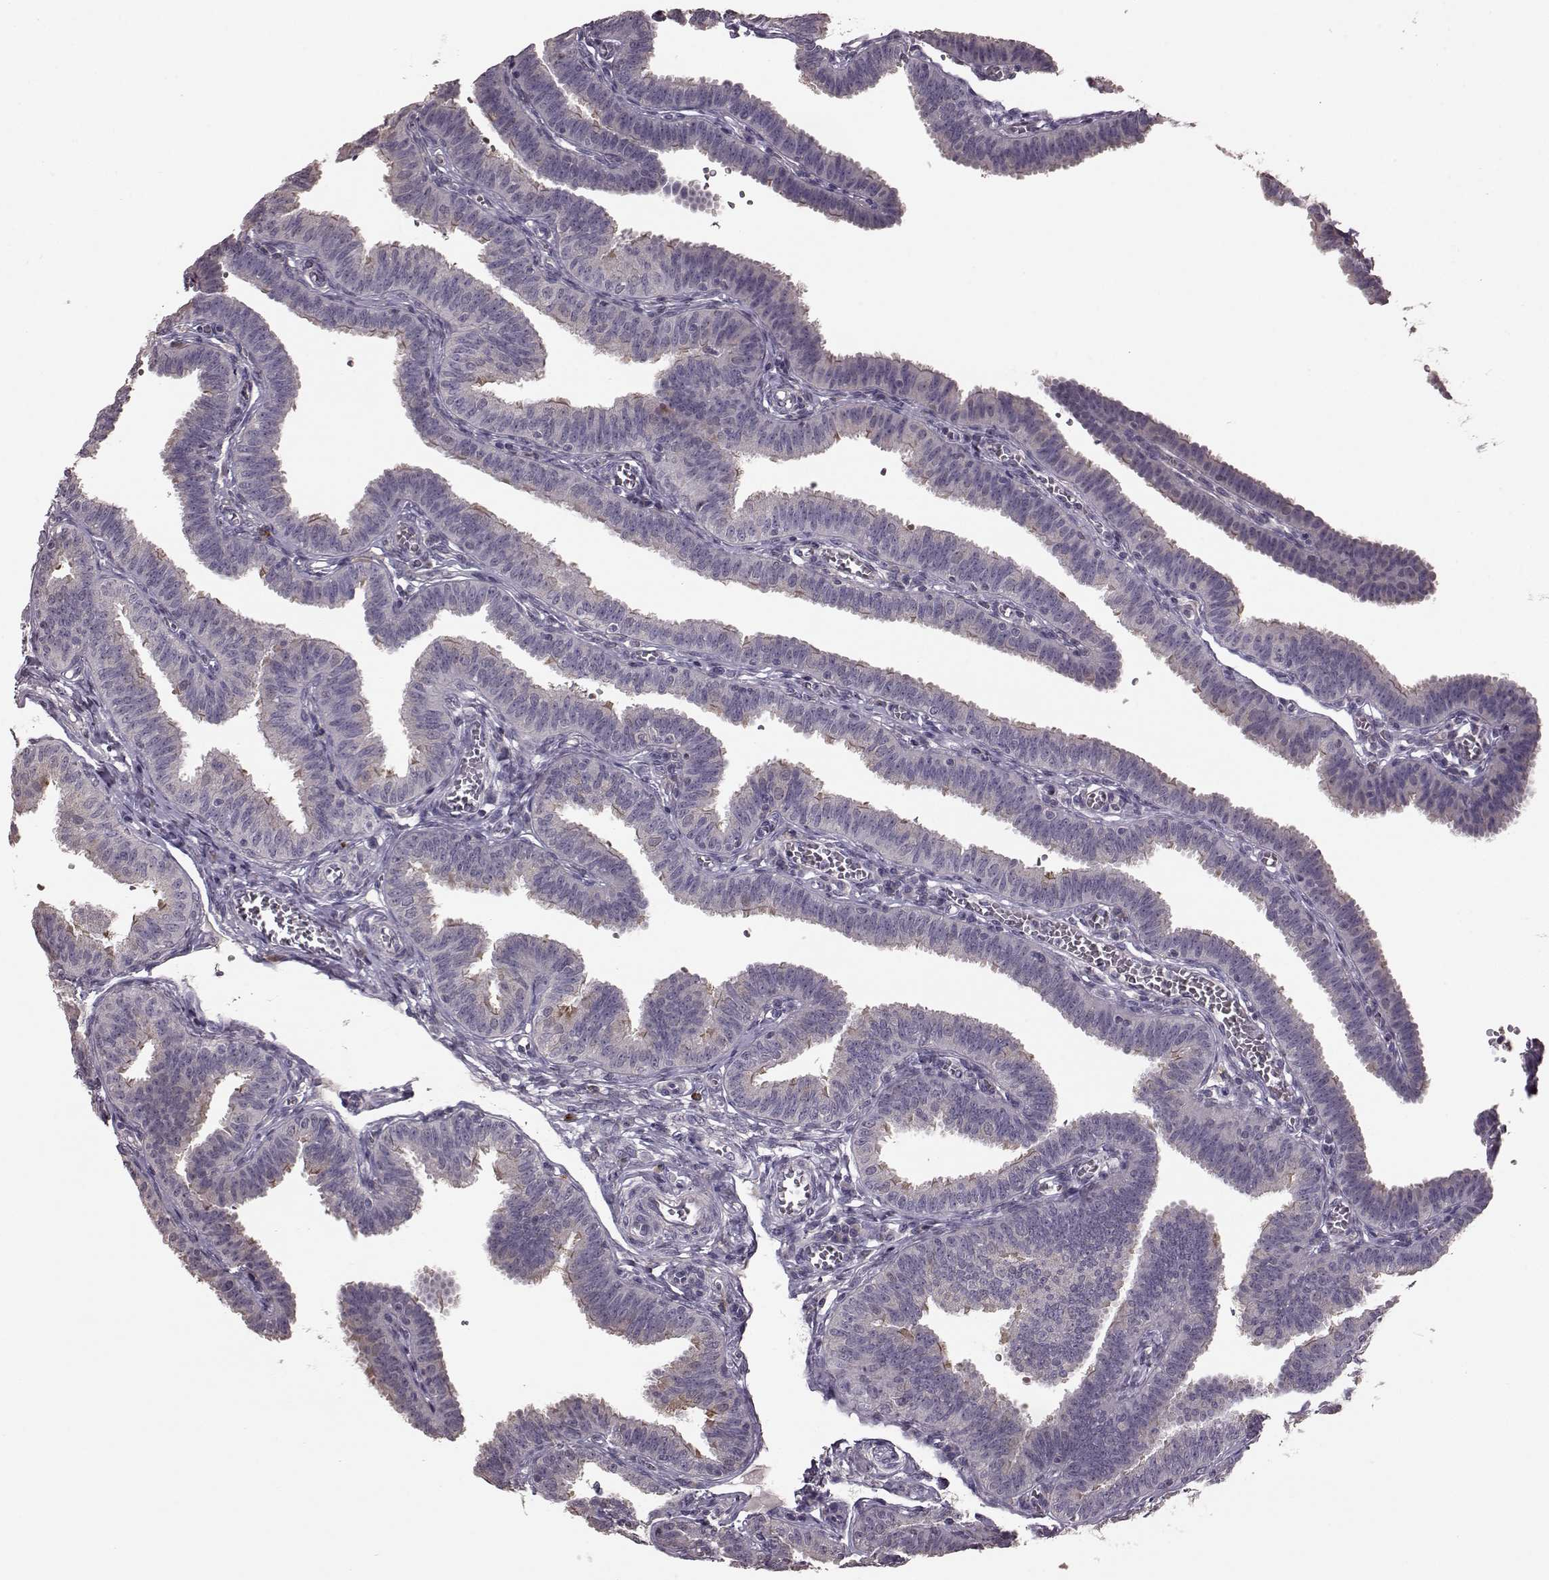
{"staining": {"intensity": "moderate", "quantity": "25%-75%", "location": "cytoplasmic/membranous"}, "tissue": "fallopian tube", "cell_type": "Glandular cells", "image_type": "normal", "snomed": [{"axis": "morphology", "description": "Normal tissue, NOS"}, {"axis": "topography", "description": "Fallopian tube"}], "caption": "Protein analysis of benign fallopian tube reveals moderate cytoplasmic/membranous staining in approximately 25%-75% of glandular cells. The staining was performed using DAB (3,3'-diaminobenzidine) to visualize the protein expression in brown, while the nuclei were stained in blue with hematoxylin (Magnification: 20x).", "gene": "SLC52A3", "patient": {"sex": "female", "age": 25}}